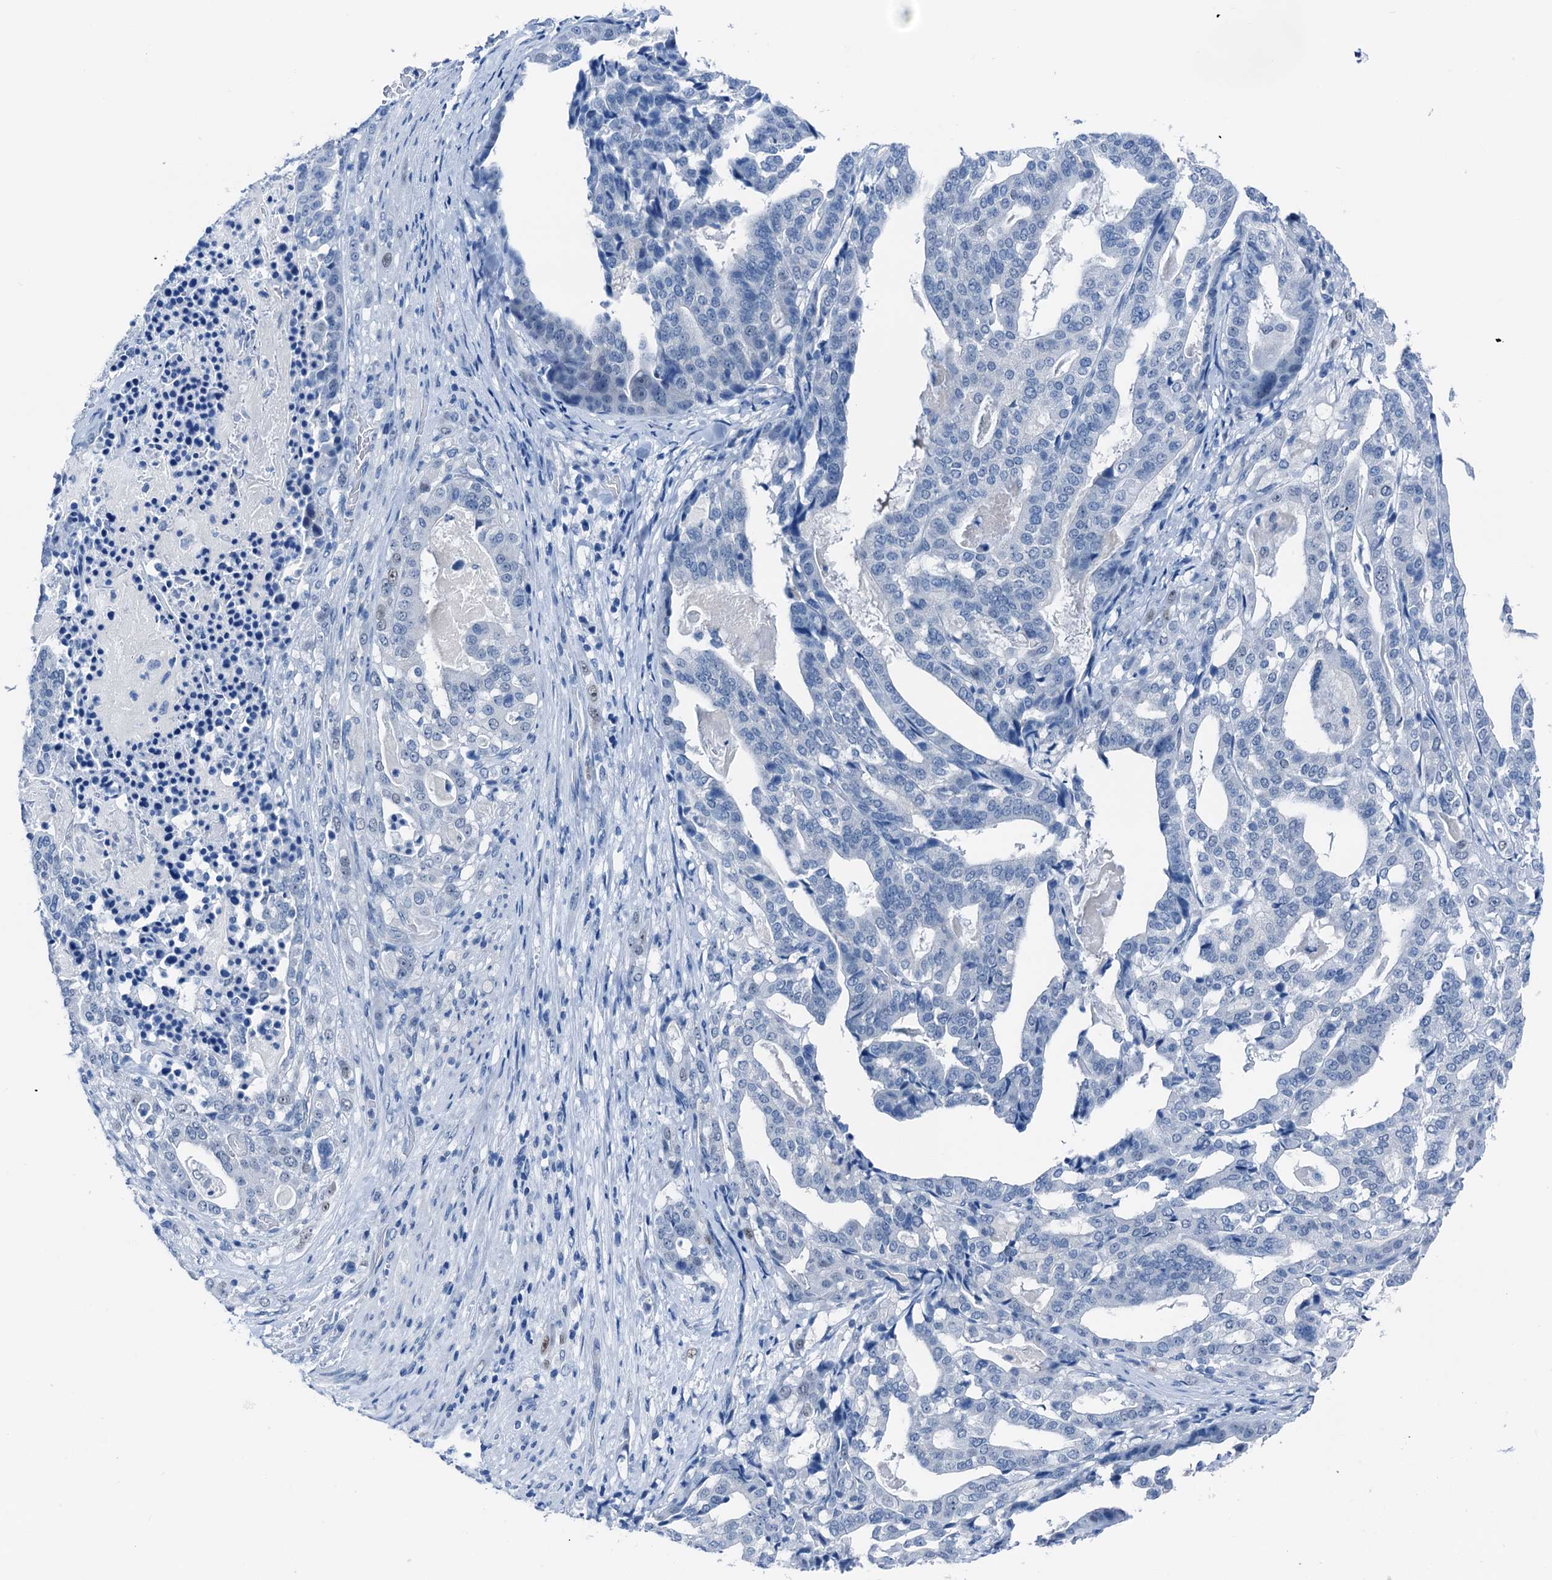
{"staining": {"intensity": "negative", "quantity": "none", "location": "none"}, "tissue": "stomach cancer", "cell_type": "Tumor cells", "image_type": "cancer", "snomed": [{"axis": "morphology", "description": "Adenocarcinoma, NOS"}, {"axis": "topography", "description": "Stomach"}], "caption": "This is a photomicrograph of immunohistochemistry (IHC) staining of stomach adenocarcinoma, which shows no positivity in tumor cells. (Brightfield microscopy of DAB (3,3'-diaminobenzidine) IHC at high magnification).", "gene": "CBLN3", "patient": {"sex": "male", "age": 48}}